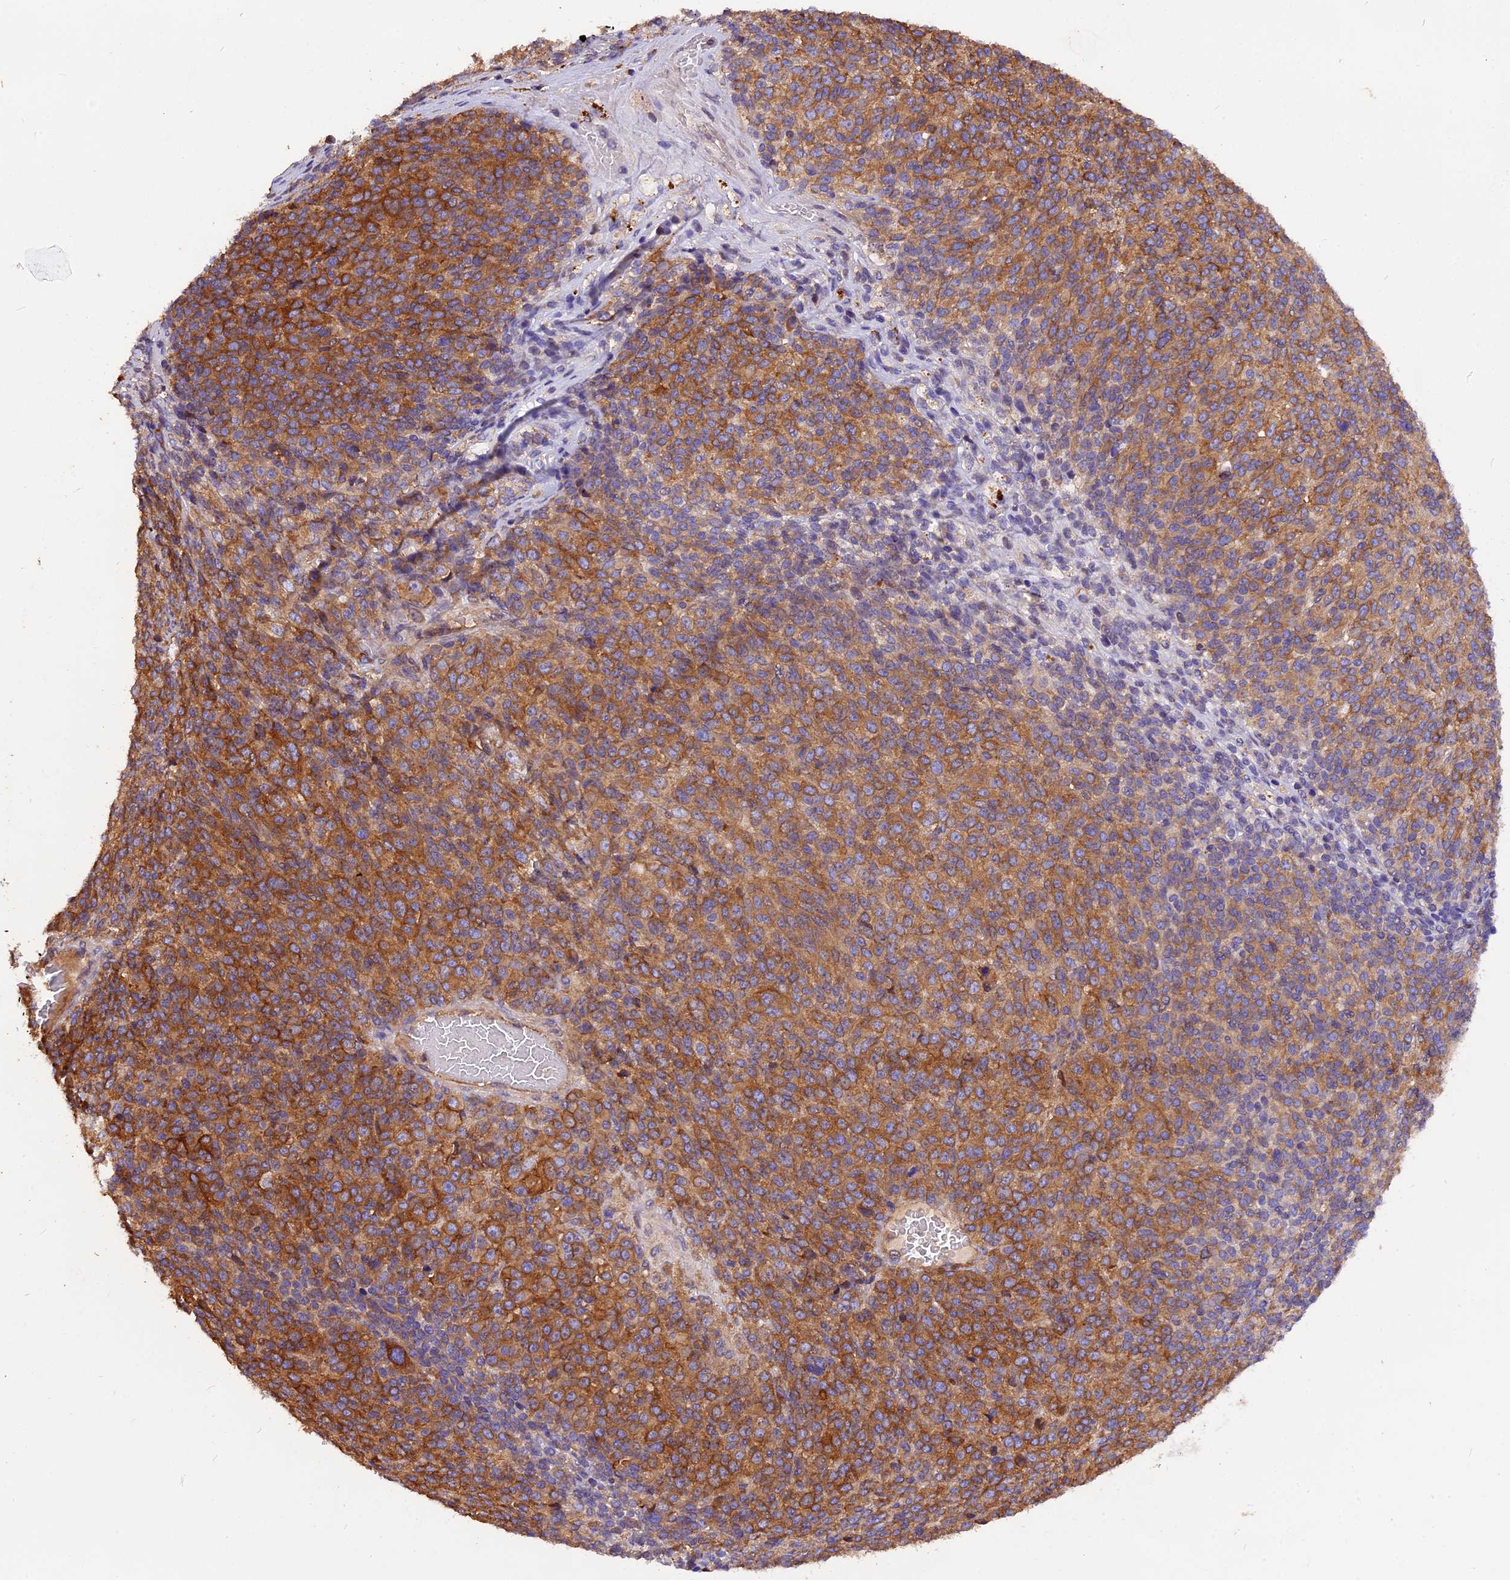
{"staining": {"intensity": "moderate", "quantity": ">75%", "location": "cytoplasmic/membranous"}, "tissue": "melanoma", "cell_type": "Tumor cells", "image_type": "cancer", "snomed": [{"axis": "morphology", "description": "Malignant melanoma, Metastatic site"}, {"axis": "topography", "description": "Brain"}], "caption": "IHC photomicrograph of human malignant melanoma (metastatic site) stained for a protein (brown), which reveals medium levels of moderate cytoplasmic/membranous staining in approximately >75% of tumor cells.", "gene": "ERMARD", "patient": {"sex": "female", "age": 56}}